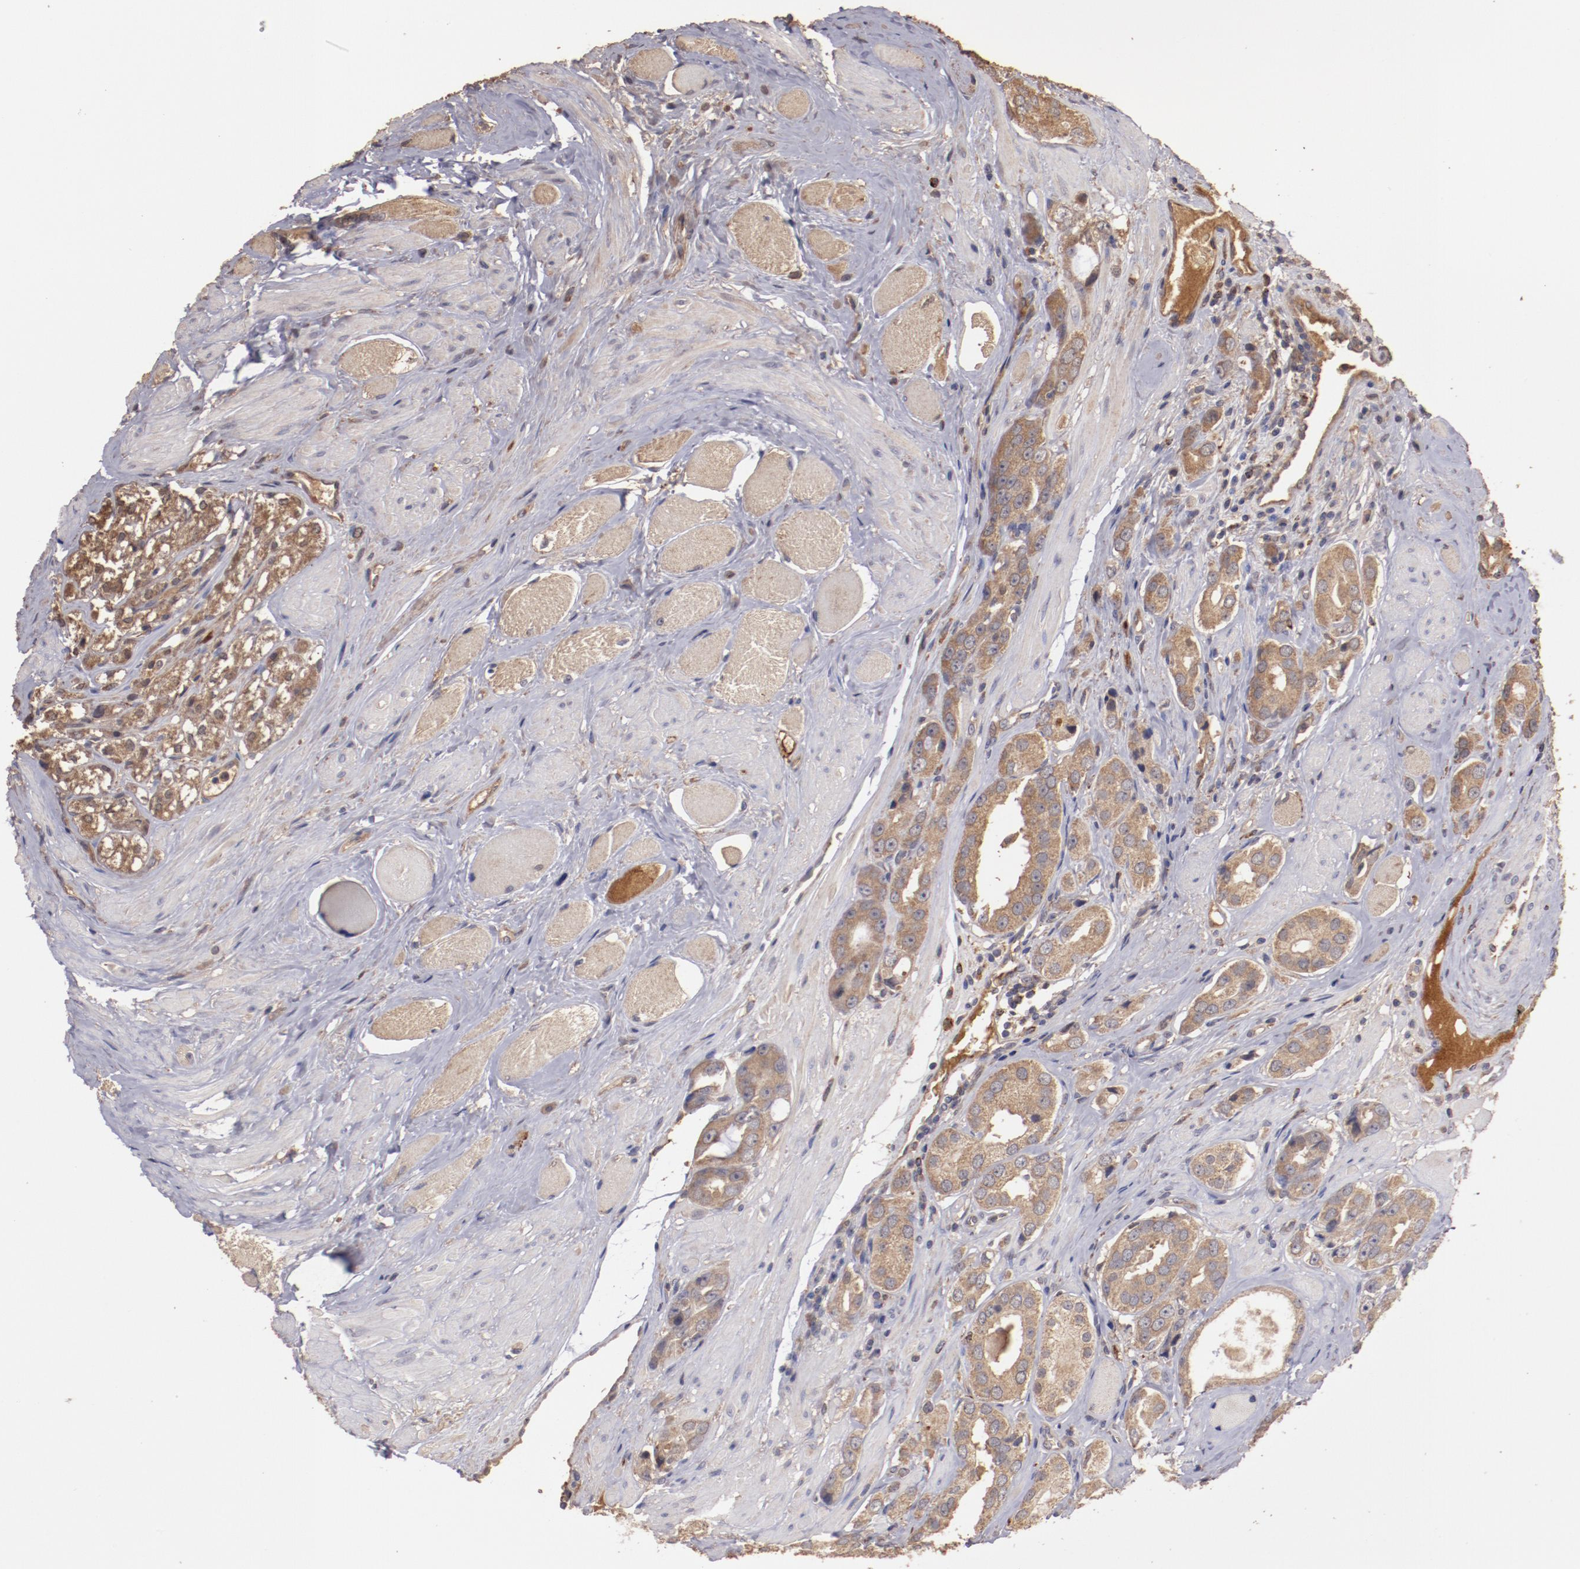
{"staining": {"intensity": "moderate", "quantity": ">75%", "location": "cytoplasmic/membranous"}, "tissue": "prostate cancer", "cell_type": "Tumor cells", "image_type": "cancer", "snomed": [{"axis": "morphology", "description": "Adenocarcinoma, Medium grade"}, {"axis": "topography", "description": "Prostate"}], "caption": "A medium amount of moderate cytoplasmic/membranous staining is seen in about >75% of tumor cells in adenocarcinoma (medium-grade) (prostate) tissue. The staining was performed using DAB (3,3'-diaminobenzidine) to visualize the protein expression in brown, while the nuclei were stained in blue with hematoxylin (Magnification: 20x).", "gene": "SRRD", "patient": {"sex": "male", "age": 53}}